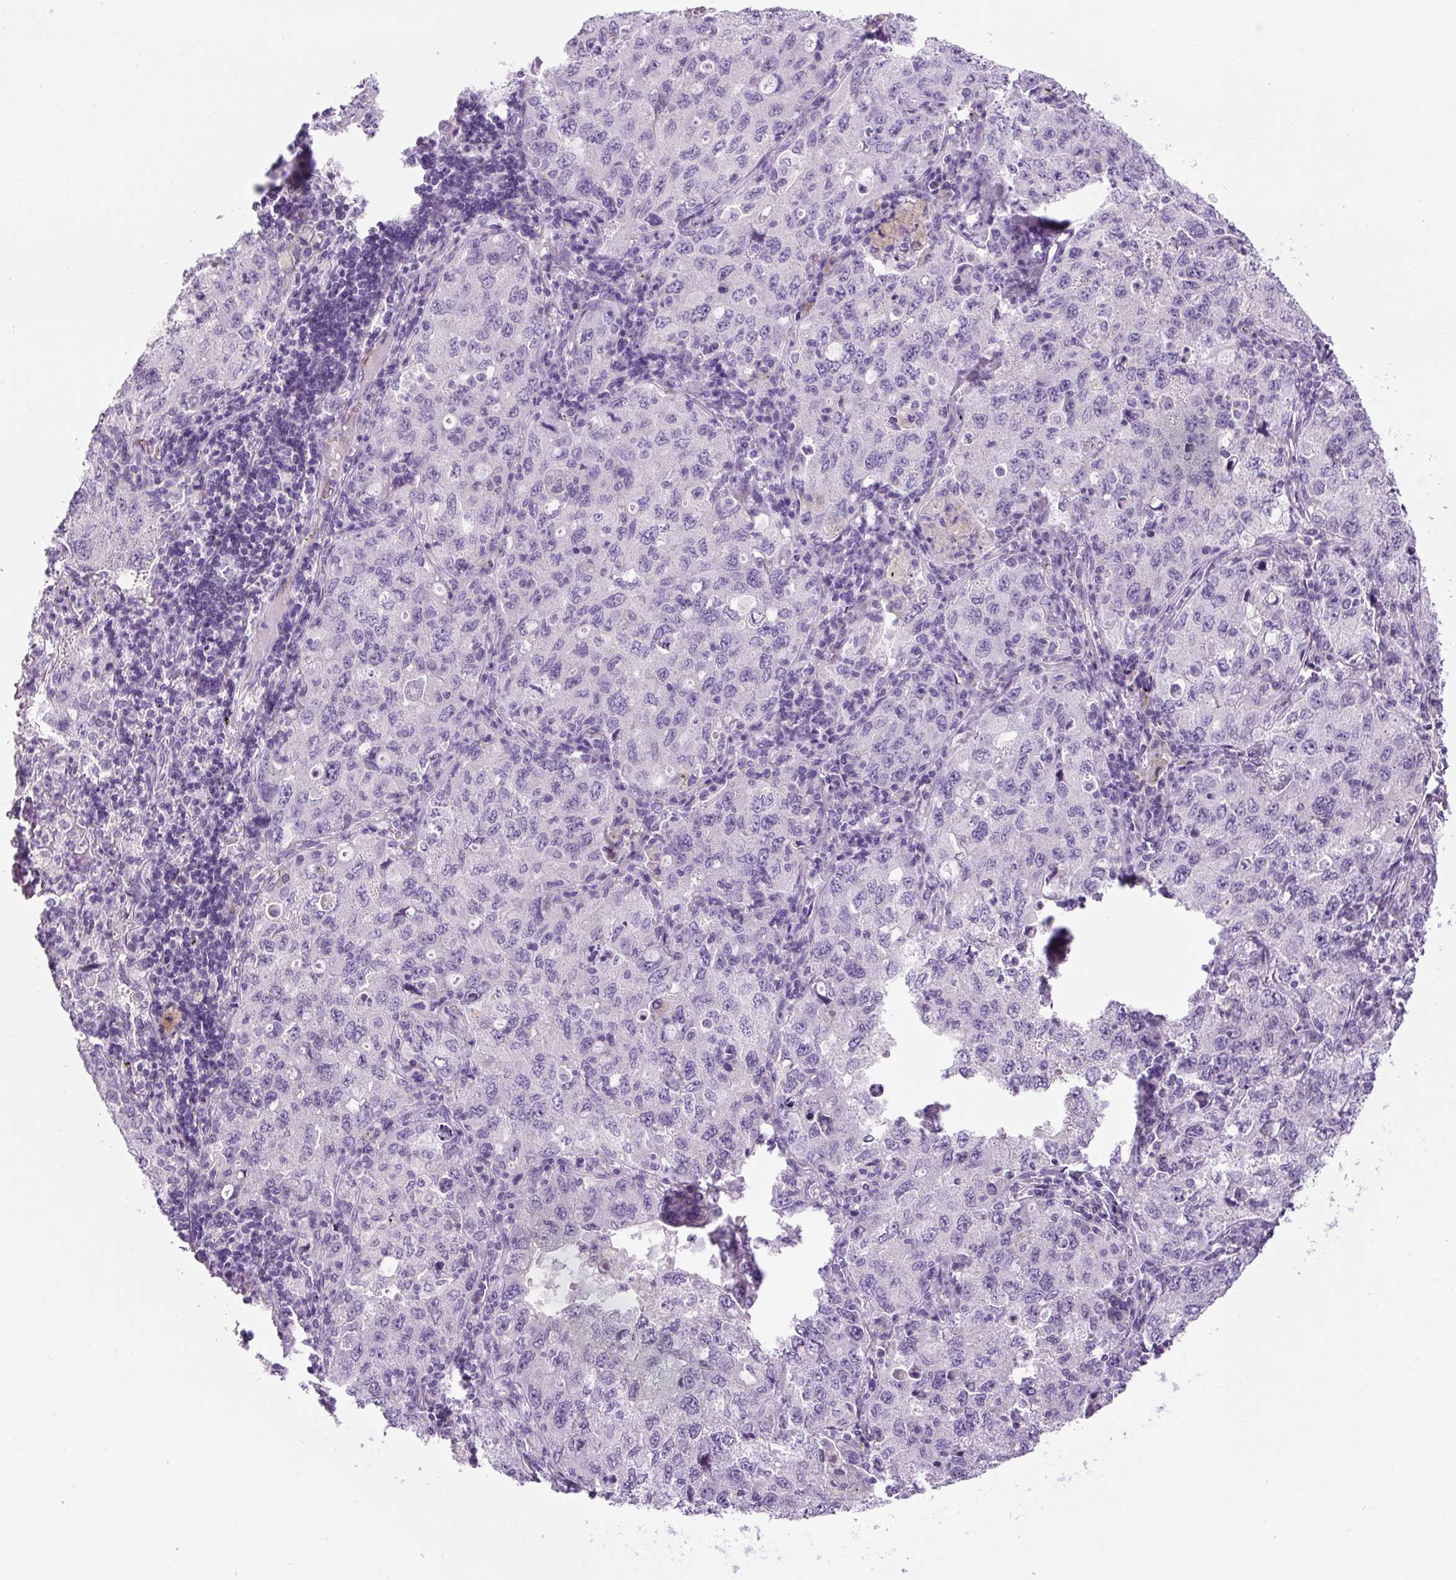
{"staining": {"intensity": "negative", "quantity": "none", "location": "none"}, "tissue": "lung cancer", "cell_type": "Tumor cells", "image_type": "cancer", "snomed": [{"axis": "morphology", "description": "Adenocarcinoma, NOS"}, {"axis": "topography", "description": "Lung"}], "caption": "Micrograph shows no protein positivity in tumor cells of lung adenocarcinoma tissue.", "gene": "RSPO4", "patient": {"sex": "female", "age": 57}}